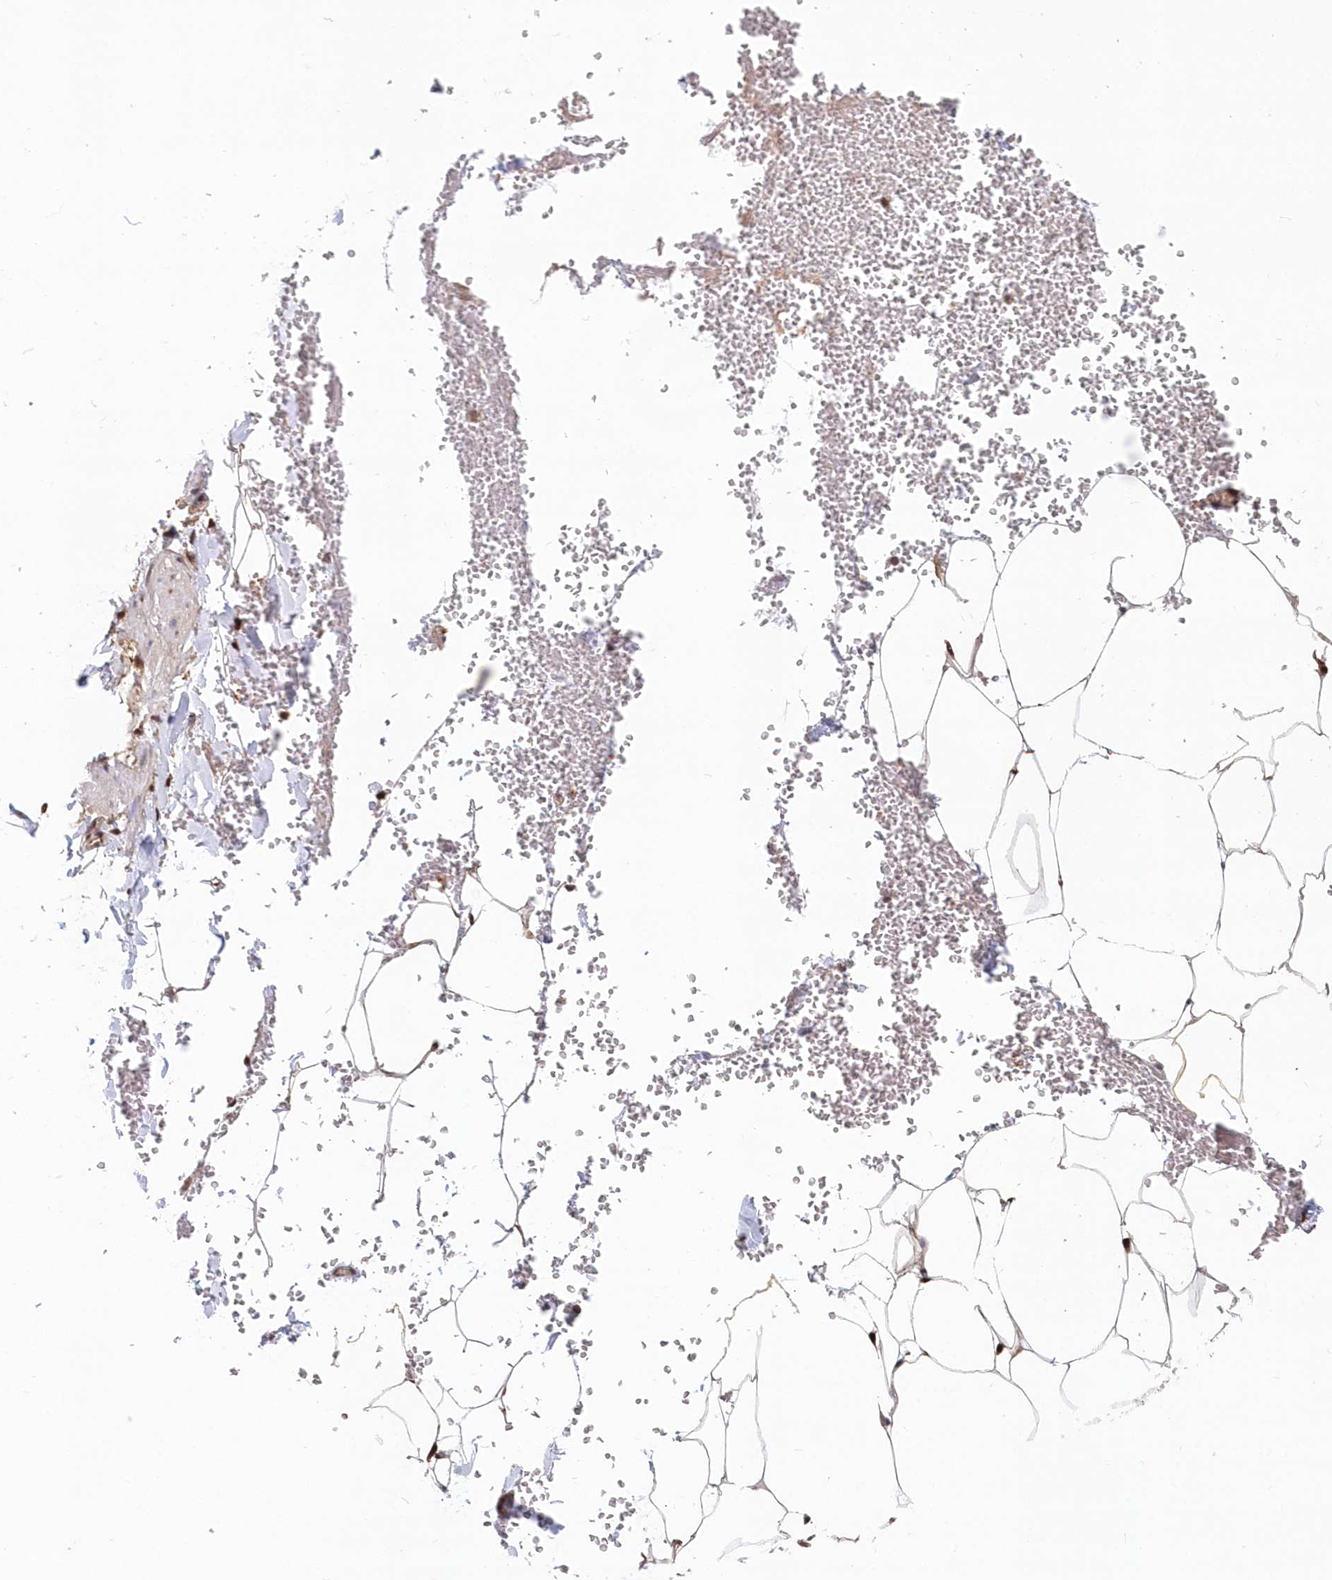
{"staining": {"intensity": "moderate", "quantity": ">75%", "location": "cytoplasmic/membranous"}, "tissue": "adipose tissue", "cell_type": "Adipocytes", "image_type": "normal", "snomed": [{"axis": "morphology", "description": "Normal tissue, NOS"}, {"axis": "topography", "description": "Gallbladder"}, {"axis": "topography", "description": "Peripheral nerve tissue"}], "caption": "There is medium levels of moderate cytoplasmic/membranous positivity in adipocytes of unremarkable adipose tissue, as demonstrated by immunohistochemical staining (brown color).", "gene": "ABHD14B", "patient": {"sex": "male", "age": 38}}